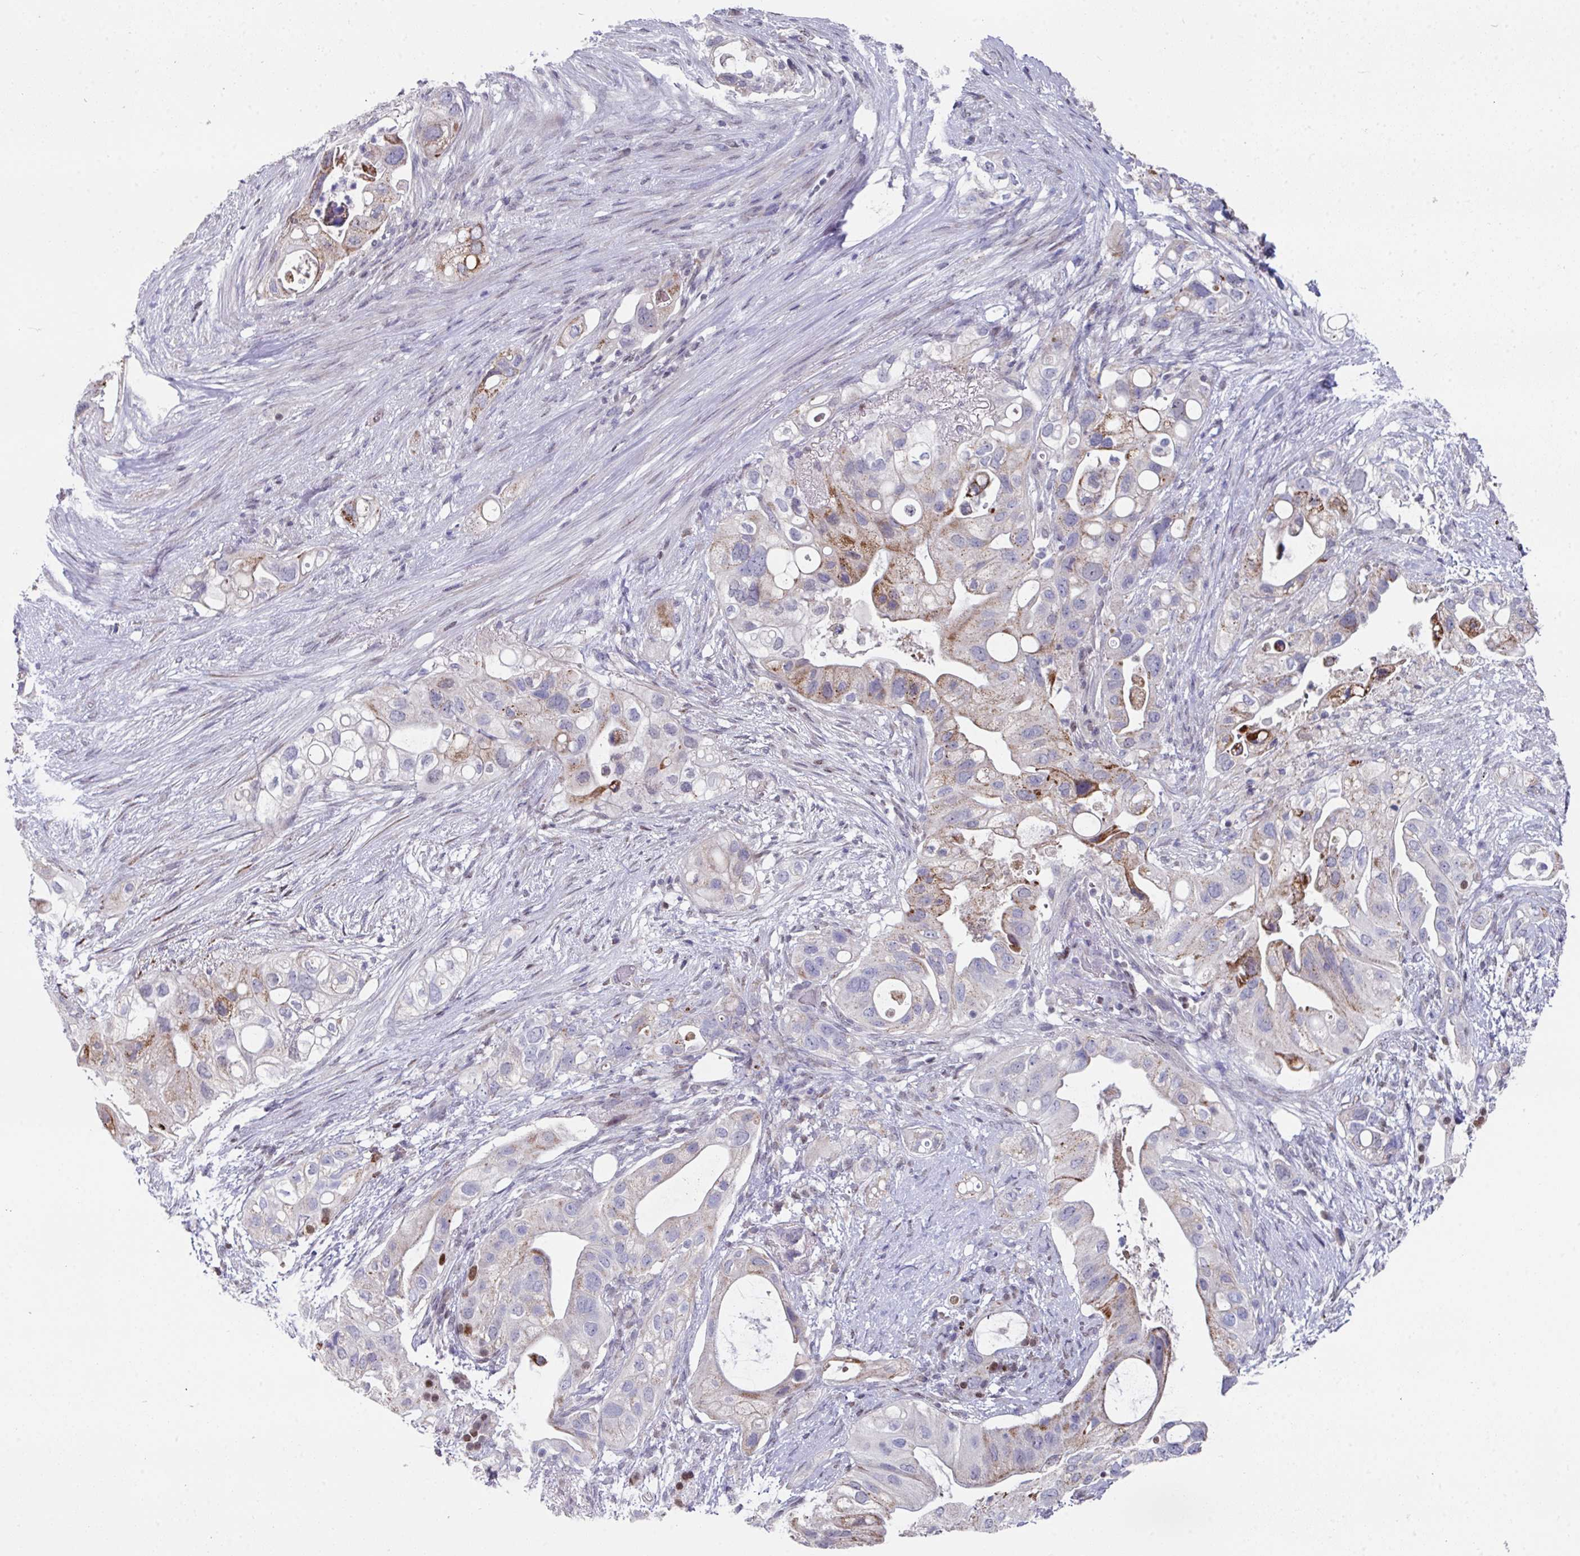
{"staining": {"intensity": "moderate", "quantity": "<25%", "location": "cytoplasmic/membranous"}, "tissue": "pancreatic cancer", "cell_type": "Tumor cells", "image_type": "cancer", "snomed": [{"axis": "morphology", "description": "Adenocarcinoma, NOS"}, {"axis": "topography", "description": "Pancreas"}], "caption": "Immunohistochemistry (DAB) staining of human adenocarcinoma (pancreatic) reveals moderate cytoplasmic/membranous protein staining in about <25% of tumor cells.", "gene": "CBX7", "patient": {"sex": "female", "age": 72}}